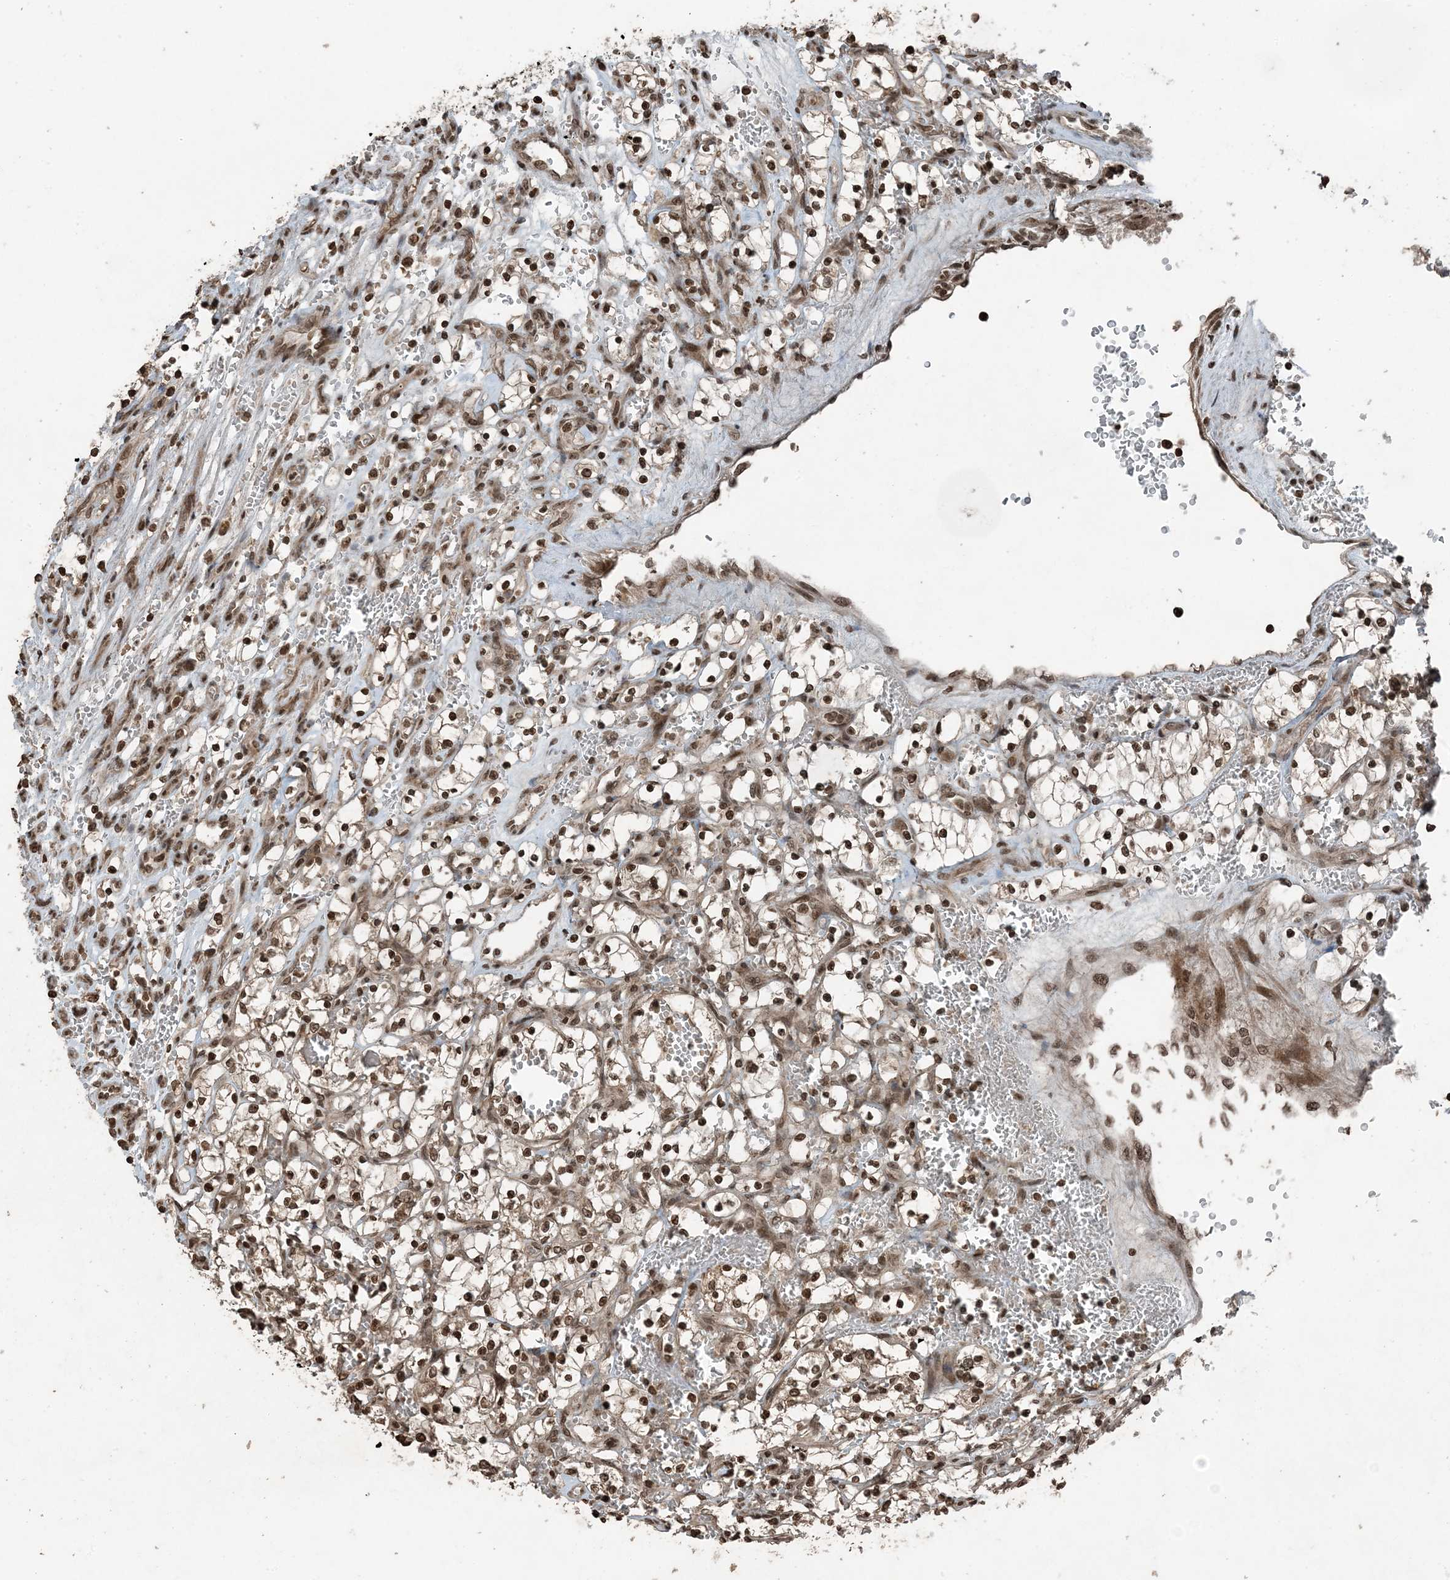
{"staining": {"intensity": "moderate", "quantity": ">75%", "location": "nuclear"}, "tissue": "renal cancer", "cell_type": "Tumor cells", "image_type": "cancer", "snomed": [{"axis": "morphology", "description": "Adenocarcinoma, NOS"}, {"axis": "topography", "description": "Kidney"}], "caption": "Protein staining shows moderate nuclear expression in approximately >75% of tumor cells in renal cancer (adenocarcinoma).", "gene": "ZFAND2B", "patient": {"sex": "female", "age": 69}}